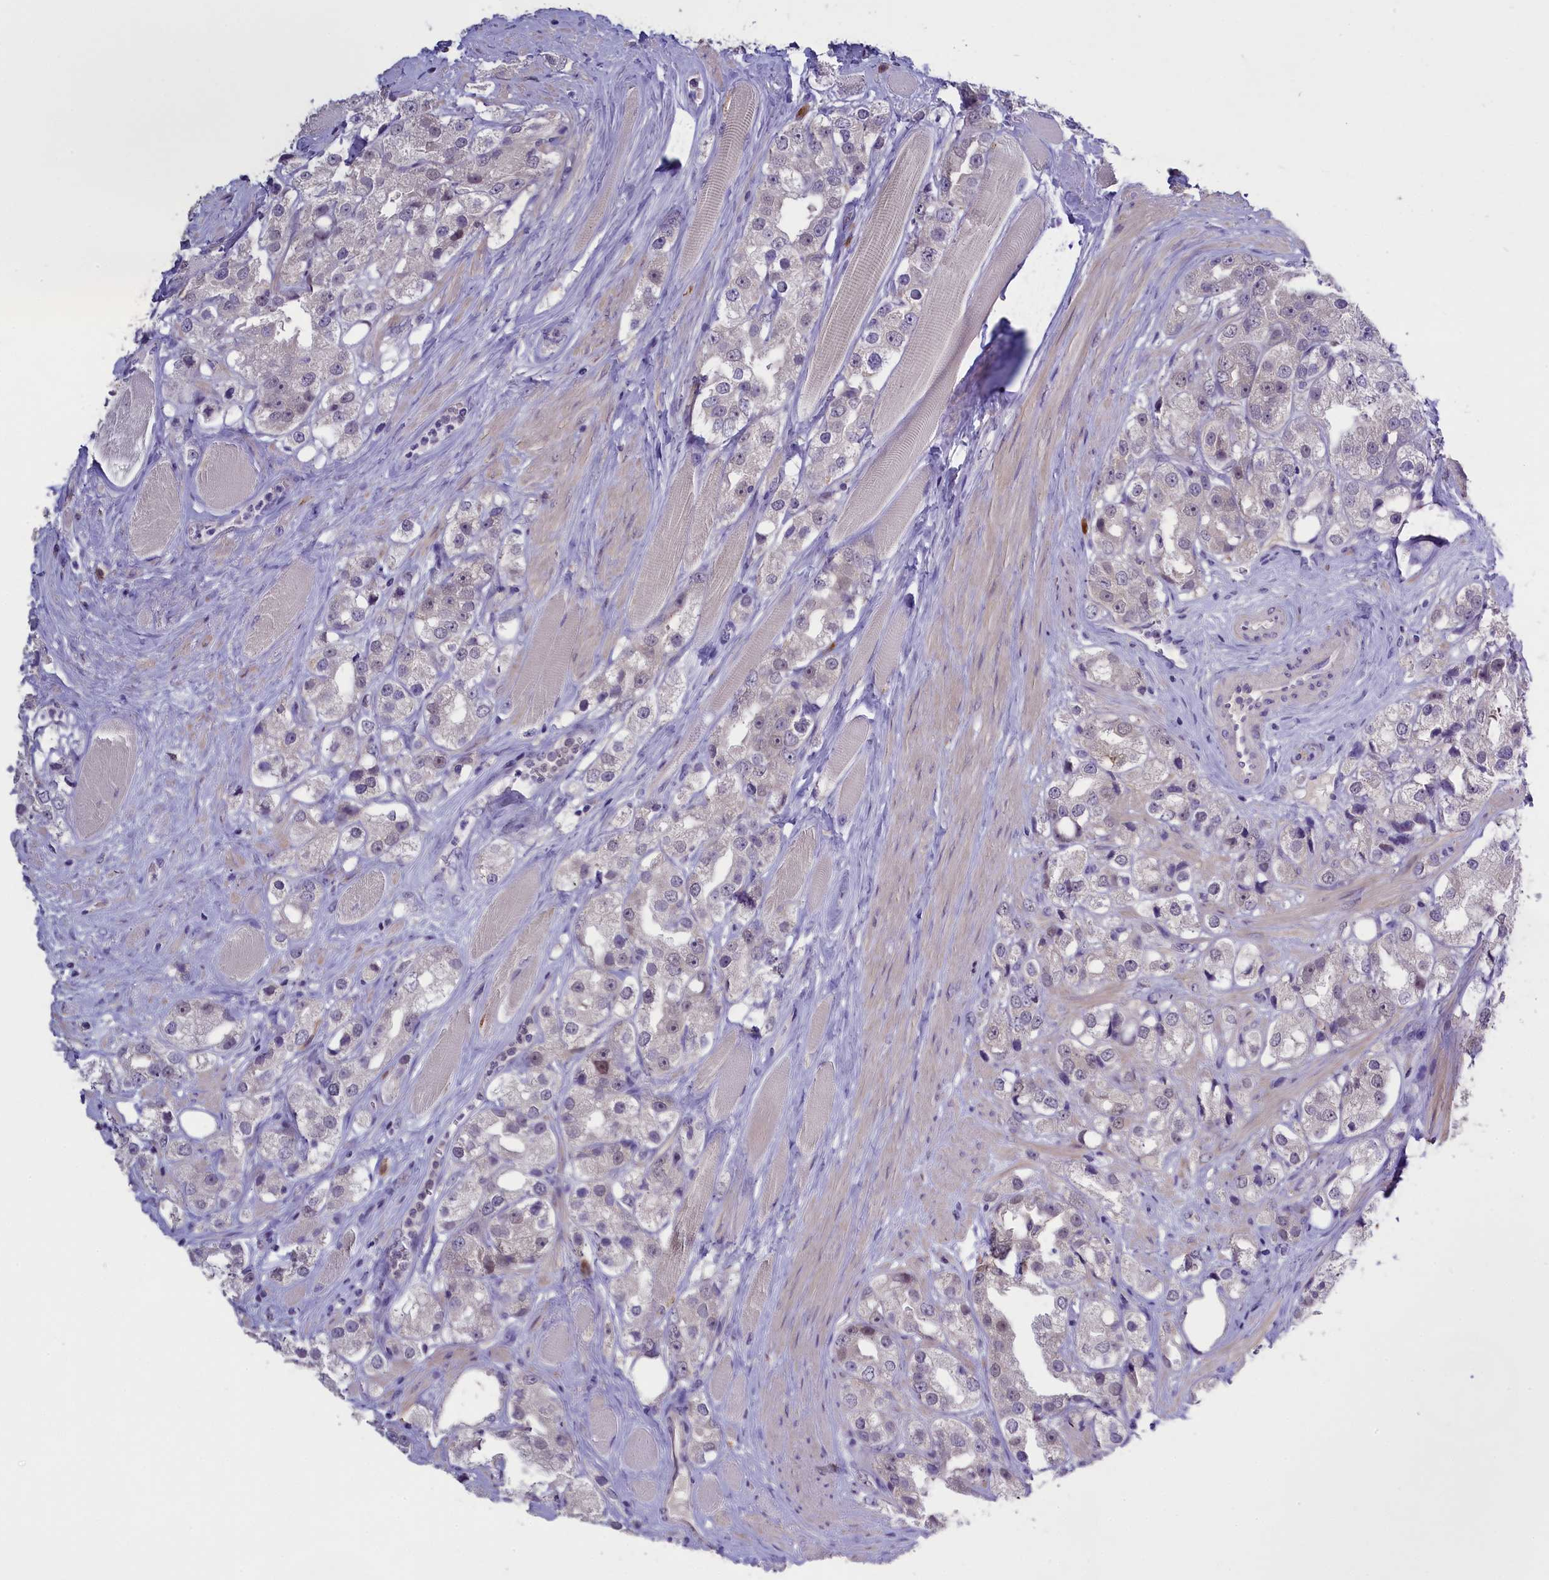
{"staining": {"intensity": "negative", "quantity": "none", "location": "none"}, "tissue": "prostate cancer", "cell_type": "Tumor cells", "image_type": "cancer", "snomed": [{"axis": "morphology", "description": "Adenocarcinoma, NOS"}, {"axis": "topography", "description": "Prostate"}], "caption": "Prostate cancer (adenocarcinoma) stained for a protein using immunohistochemistry exhibits no expression tumor cells.", "gene": "ENPP6", "patient": {"sex": "male", "age": 79}}